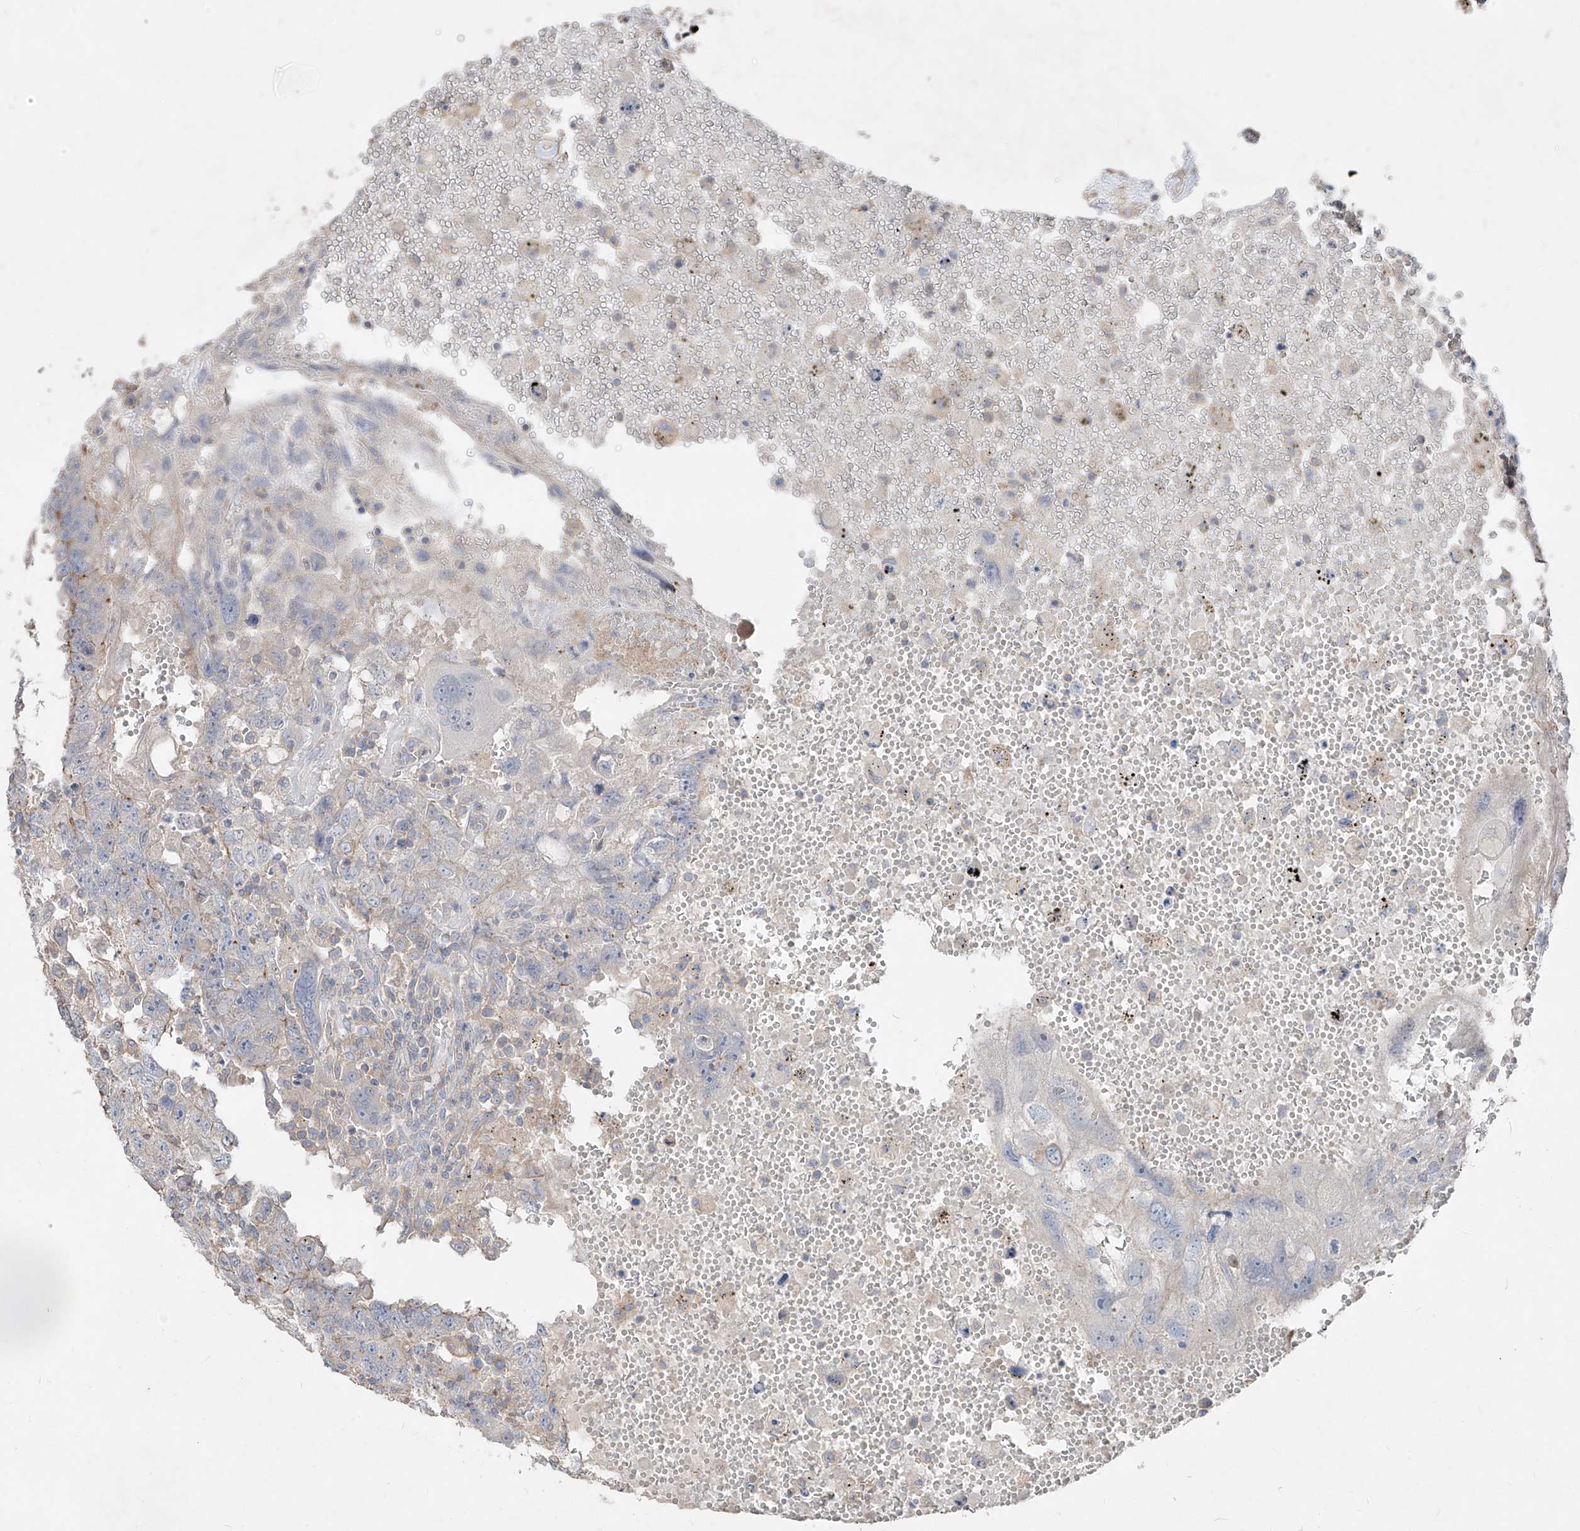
{"staining": {"intensity": "negative", "quantity": "none", "location": "none"}, "tissue": "testis cancer", "cell_type": "Tumor cells", "image_type": "cancer", "snomed": [{"axis": "morphology", "description": "Carcinoma, Embryonal, NOS"}, {"axis": "topography", "description": "Testis"}], "caption": "Photomicrograph shows no protein positivity in tumor cells of testis cancer tissue.", "gene": "UFD1", "patient": {"sex": "male", "age": 26}}